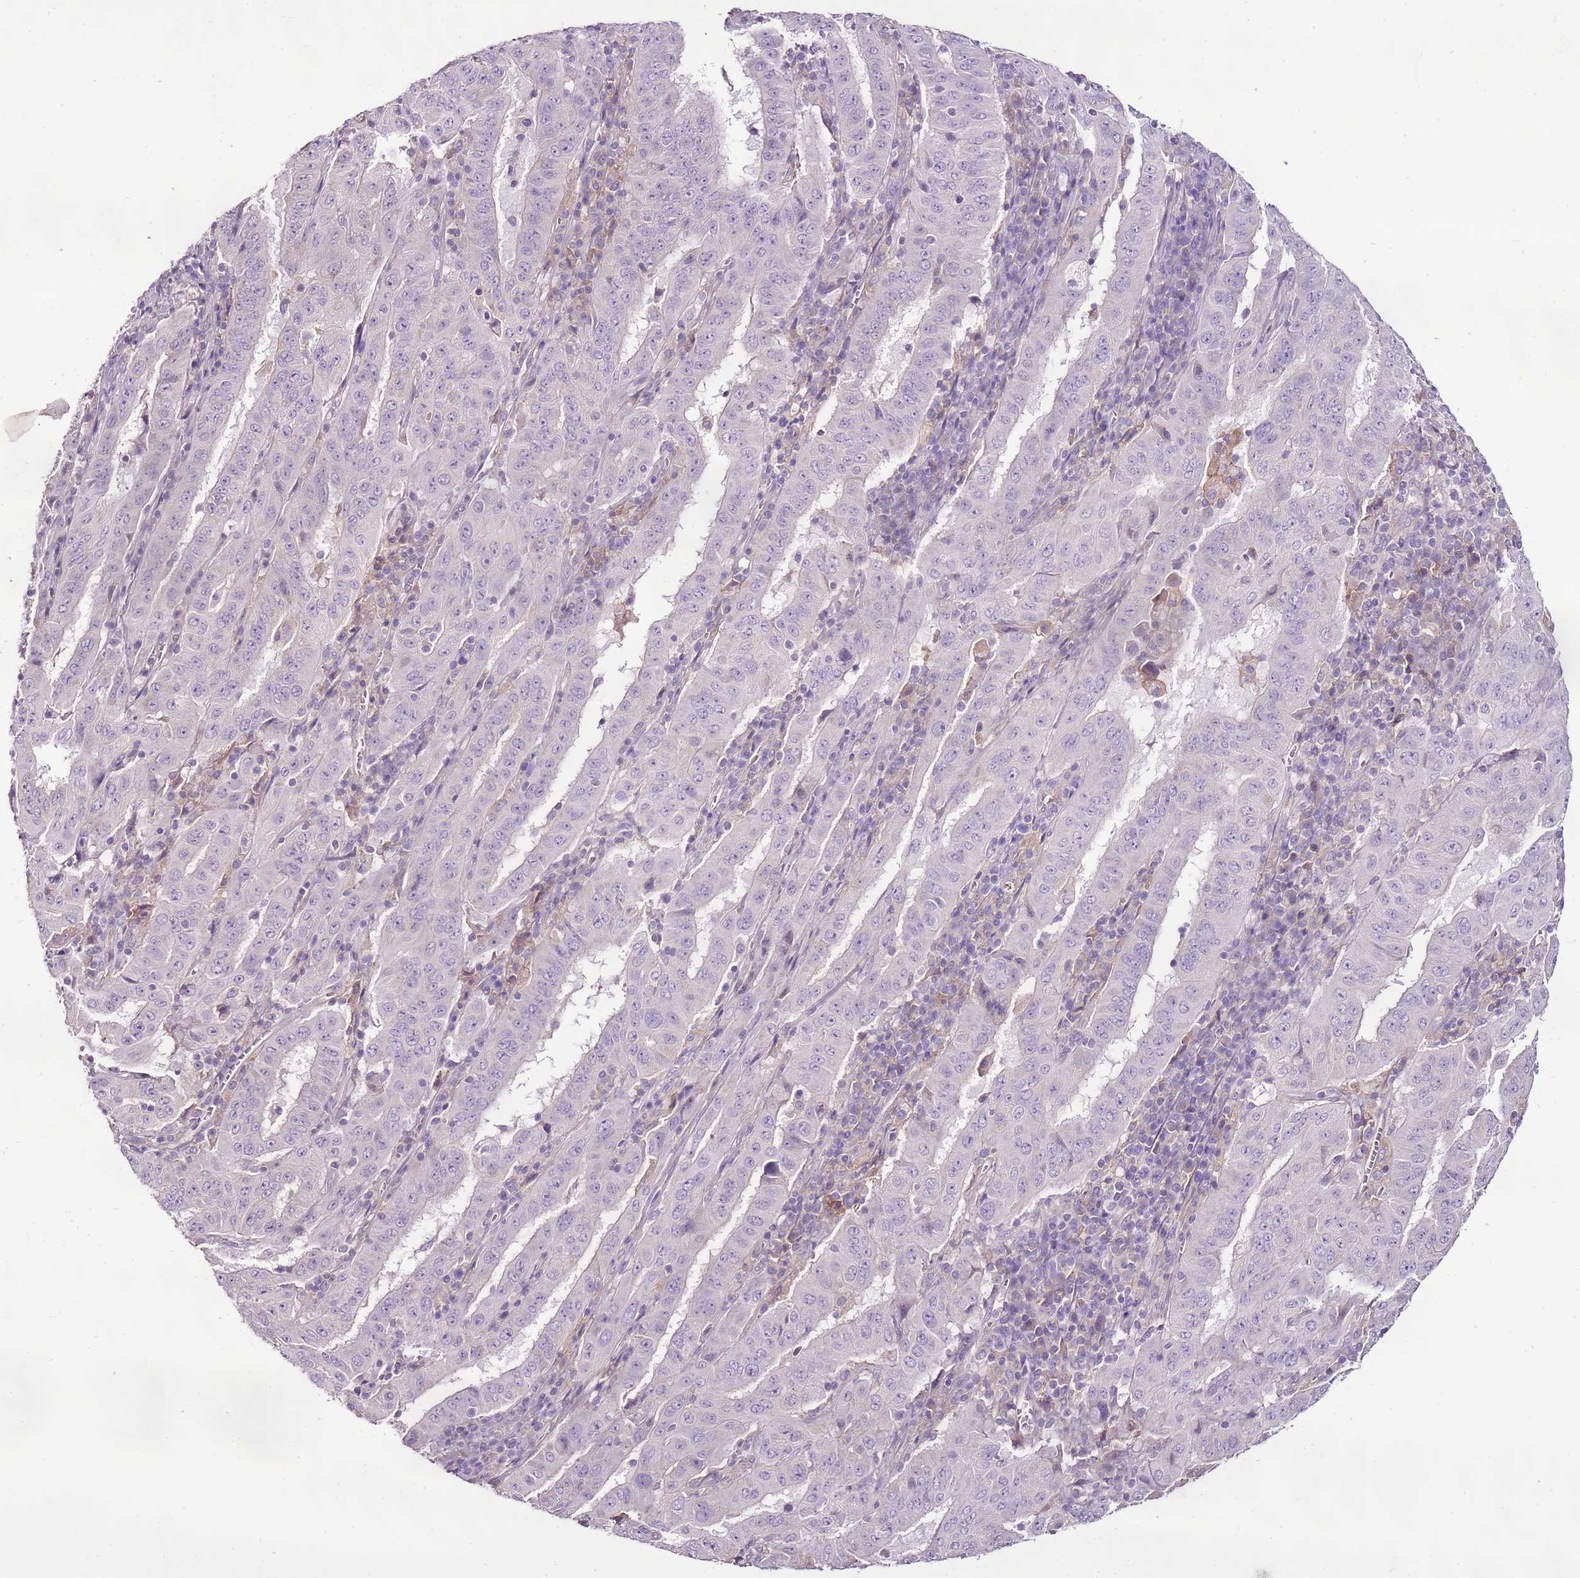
{"staining": {"intensity": "negative", "quantity": "none", "location": "none"}, "tissue": "pancreatic cancer", "cell_type": "Tumor cells", "image_type": "cancer", "snomed": [{"axis": "morphology", "description": "Adenocarcinoma, NOS"}, {"axis": "topography", "description": "Pancreas"}], "caption": "Protein analysis of pancreatic adenocarcinoma reveals no significant staining in tumor cells.", "gene": "CMKLR1", "patient": {"sex": "male", "age": 63}}